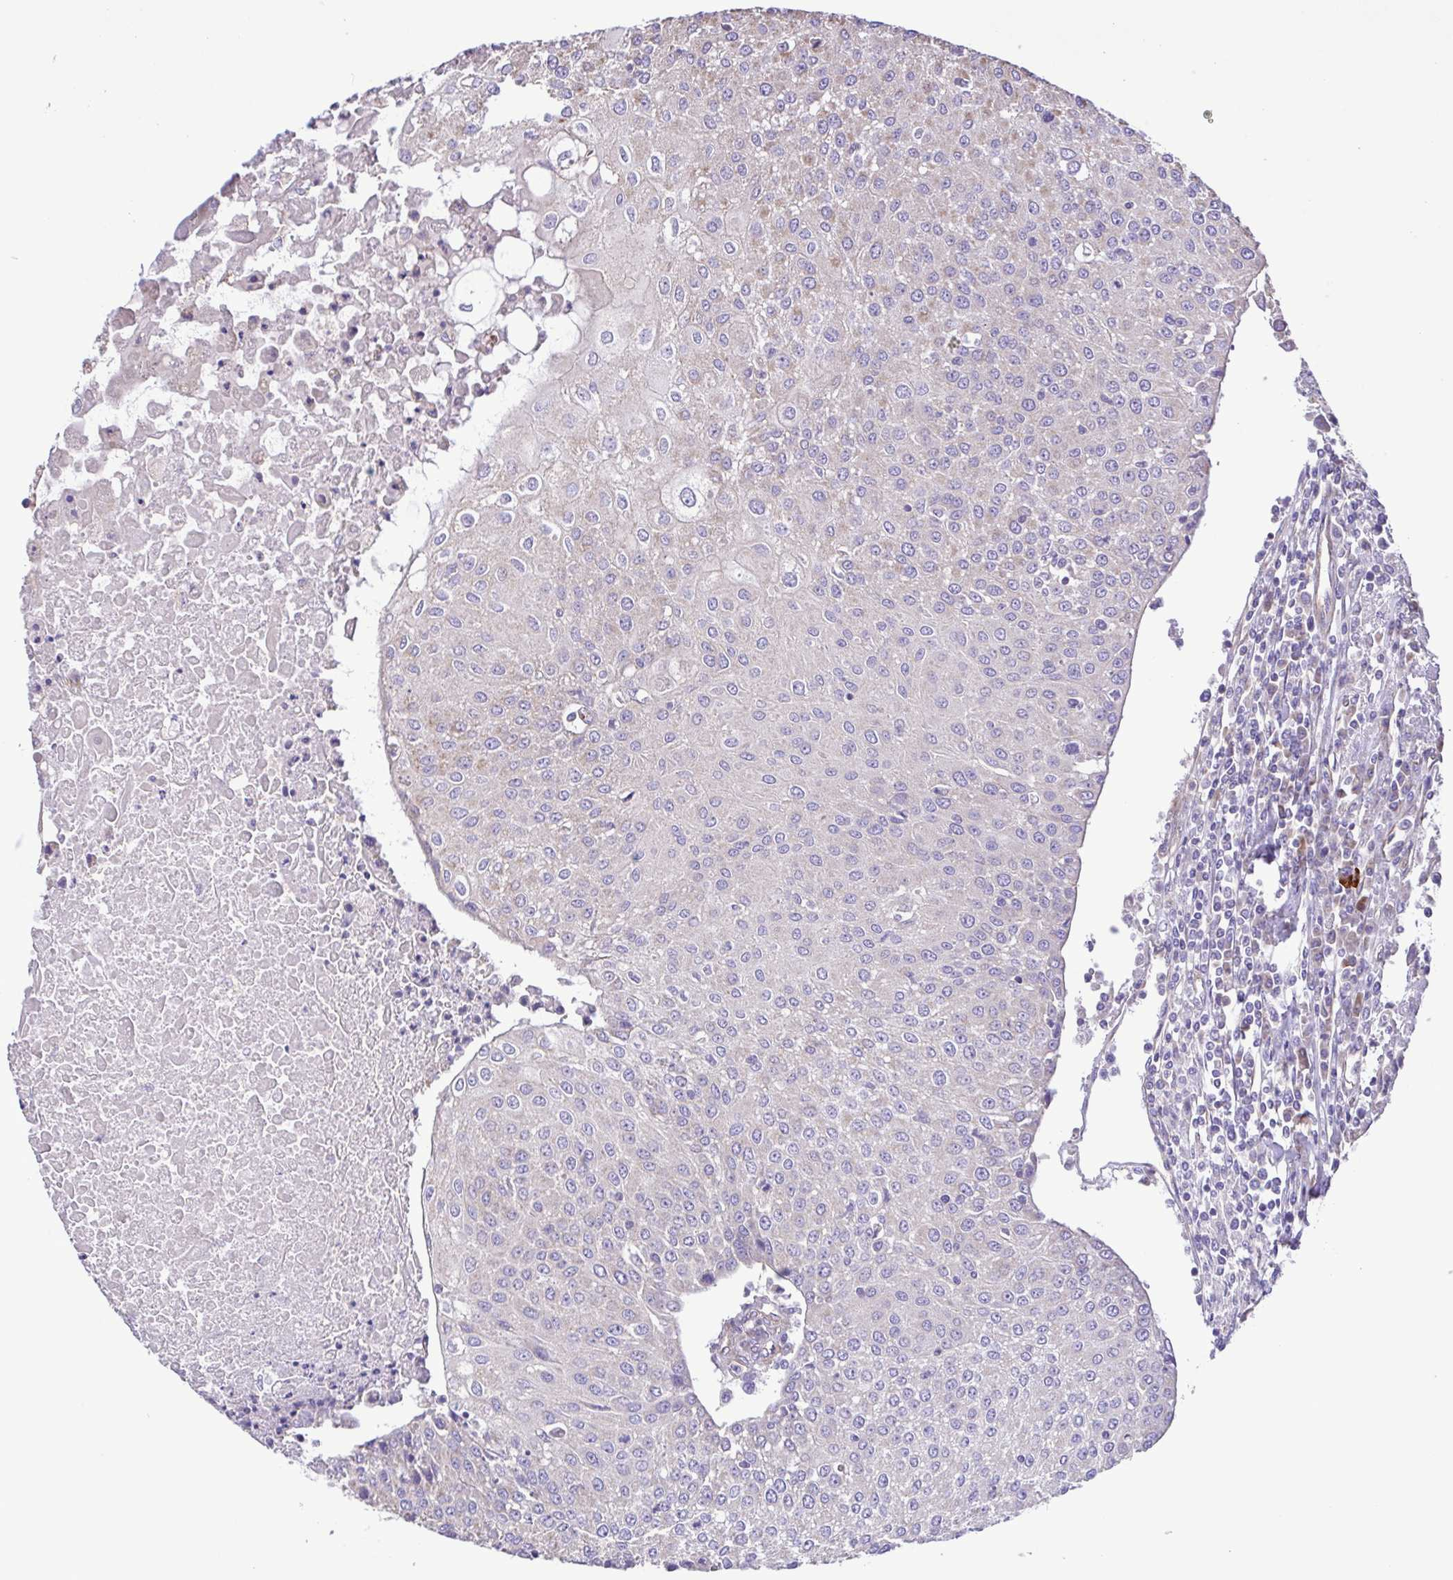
{"staining": {"intensity": "negative", "quantity": "none", "location": "none"}, "tissue": "urothelial cancer", "cell_type": "Tumor cells", "image_type": "cancer", "snomed": [{"axis": "morphology", "description": "Urothelial carcinoma, High grade"}, {"axis": "topography", "description": "Urinary bladder"}], "caption": "Immunohistochemical staining of urothelial cancer exhibits no significant staining in tumor cells.", "gene": "FLT1", "patient": {"sex": "female", "age": 85}}